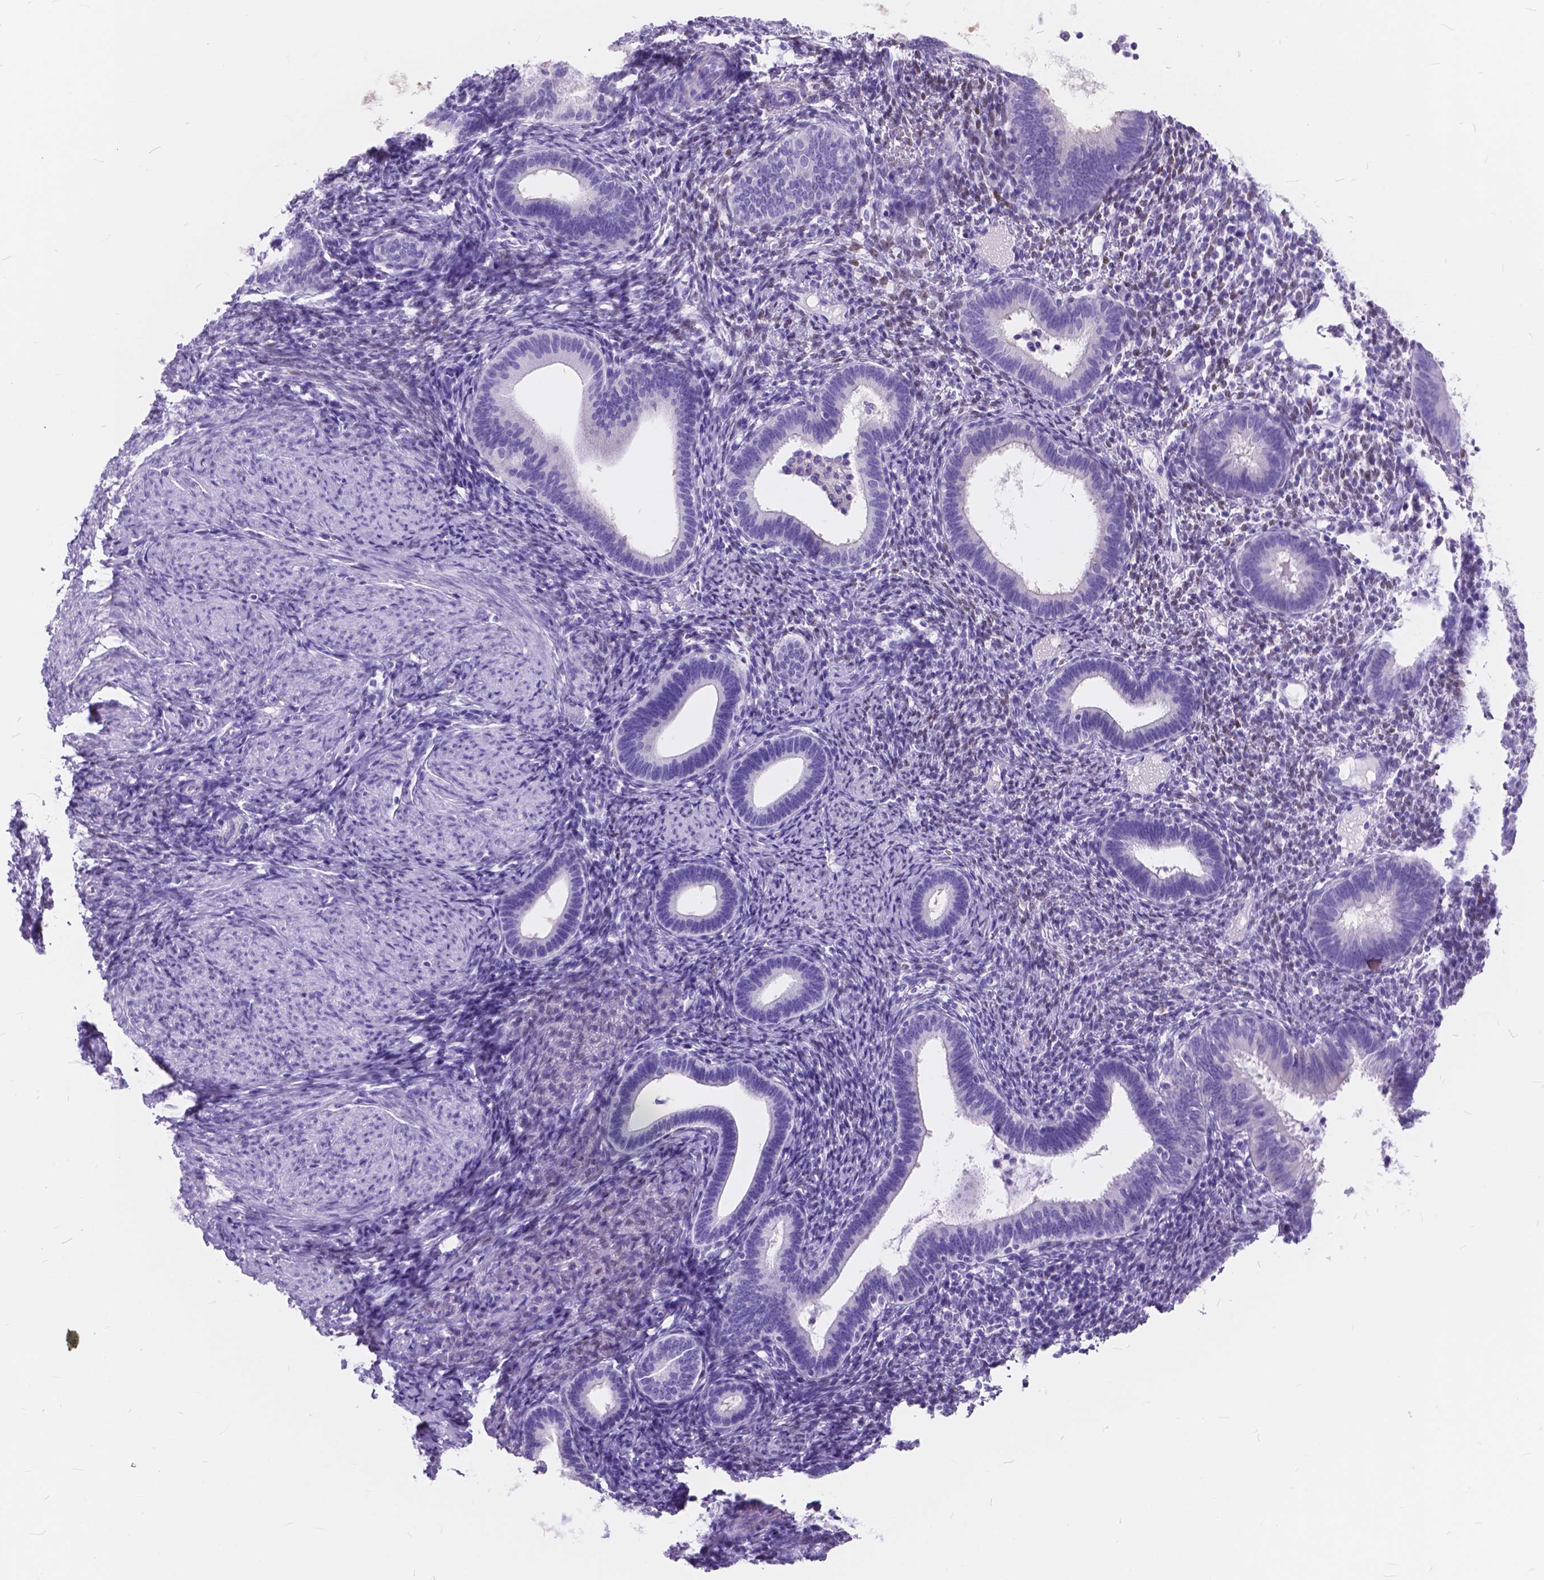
{"staining": {"intensity": "weak", "quantity": "25%-75%", "location": "nuclear"}, "tissue": "endometrium", "cell_type": "Cells in endometrial stroma", "image_type": "normal", "snomed": [{"axis": "morphology", "description": "Normal tissue, NOS"}, {"axis": "topography", "description": "Endometrium"}], "caption": "A histopathology image showing weak nuclear positivity in about 25%-75% of cells in endometrial stroma in unremarkable endometrium, as visualized by brown immunohistochemical staining.", "gene": "FOXL2", "patient": {"sex": "female", "age": 41}}